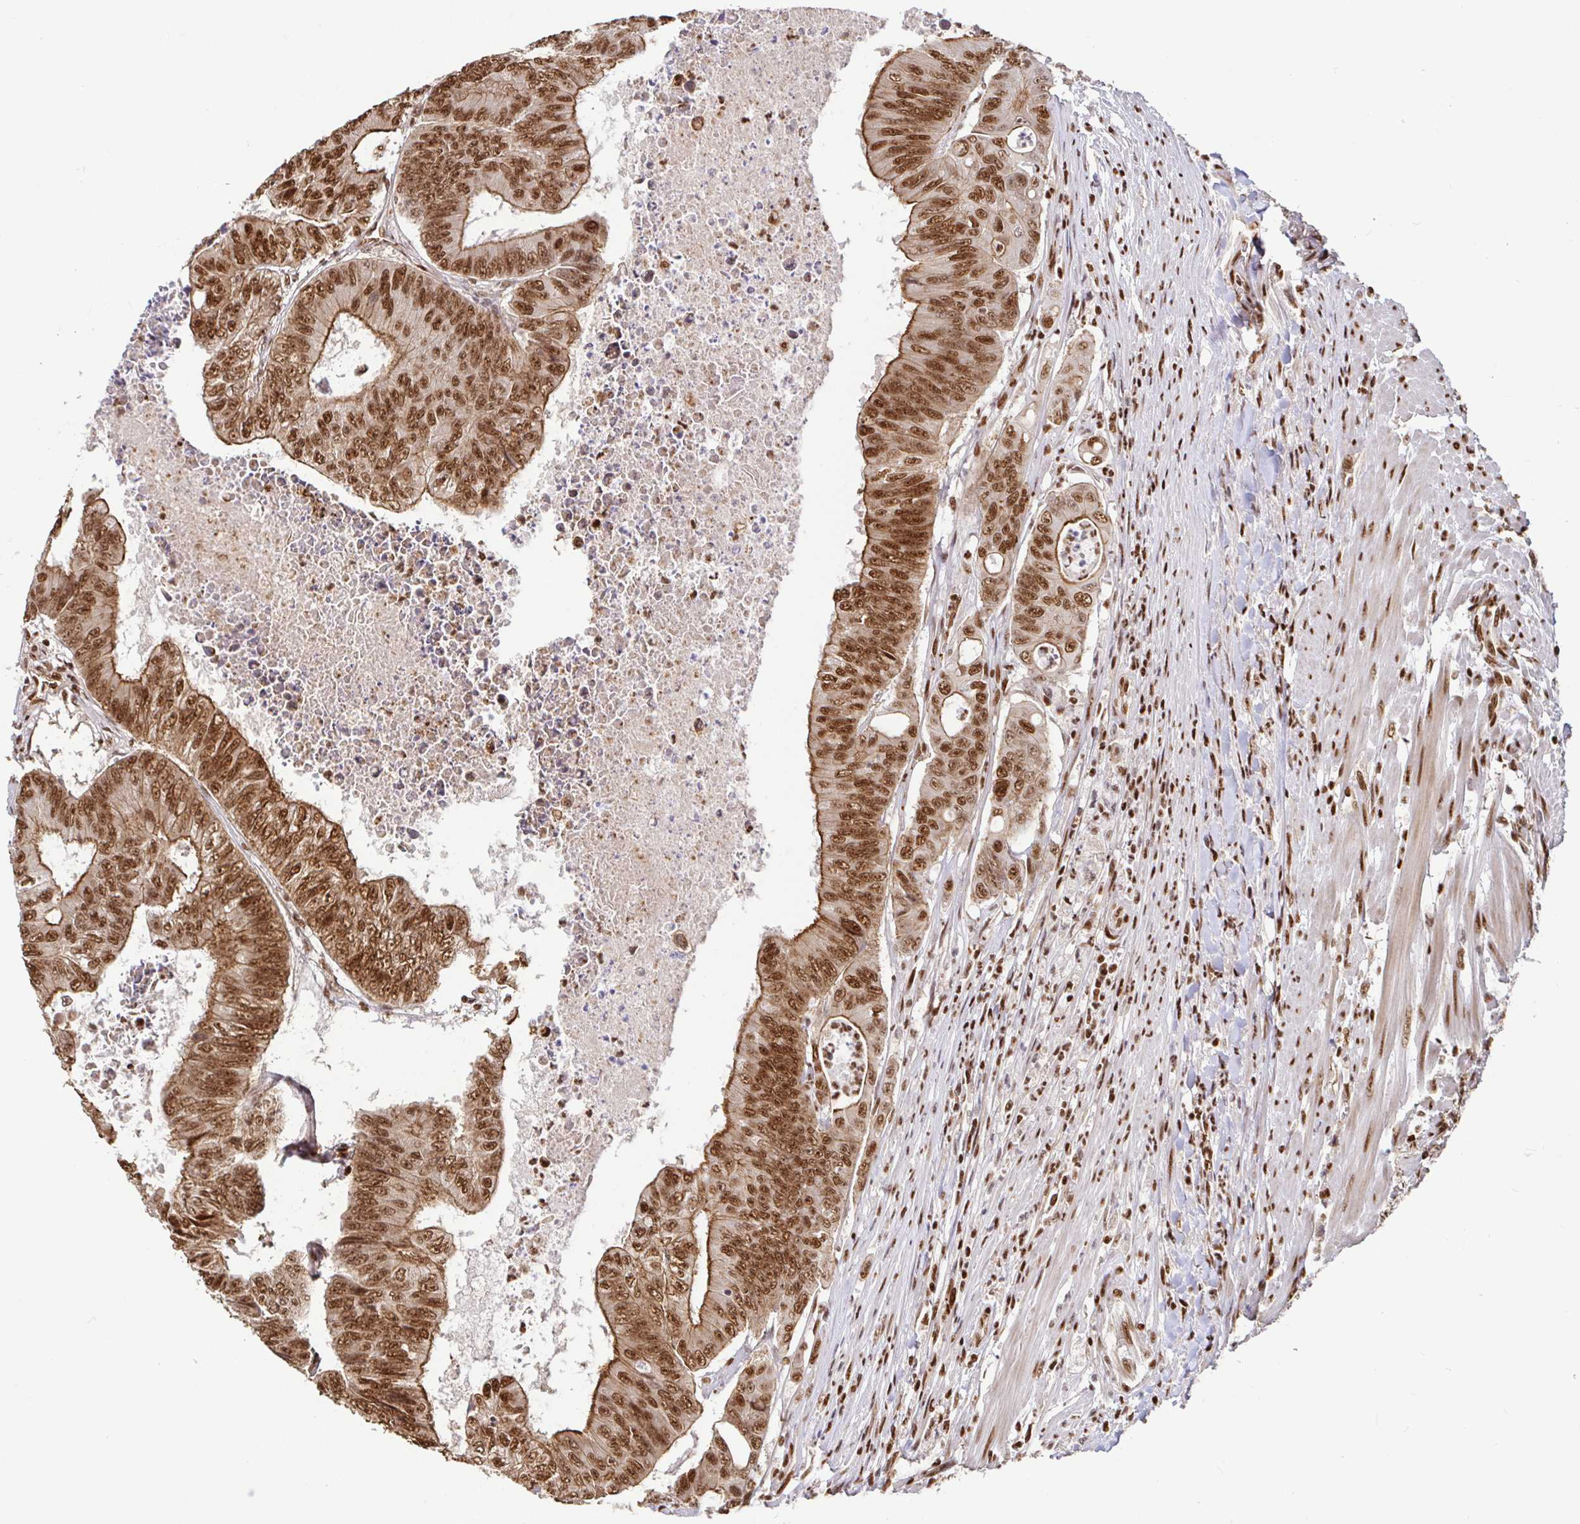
{"staining": {"intensity": "strong", "quantity": ">75%", "location": "cytoplasmic/membranous,nuclear"}, "tissue": "colorectal cancer", "cell_type": "Tumor cells", "image_type": "cancer", "snomed": [{"axis": "morphology", "description": "Adenocarcinoma, NOS"}, {"axis": "topography", "description": "Colon"}], "caption": "This micrograph shows colorectal cancer (adenocarcinoma) stained with immunohistochemistry to label a protein in brown. The cytoplasmic/membranous and nuclear of tumor cells show strong positivity for the protein. Nuclei are counter-stained blue.", "gene": "SP3", "patient": {"sex": "female", "age": 48}}